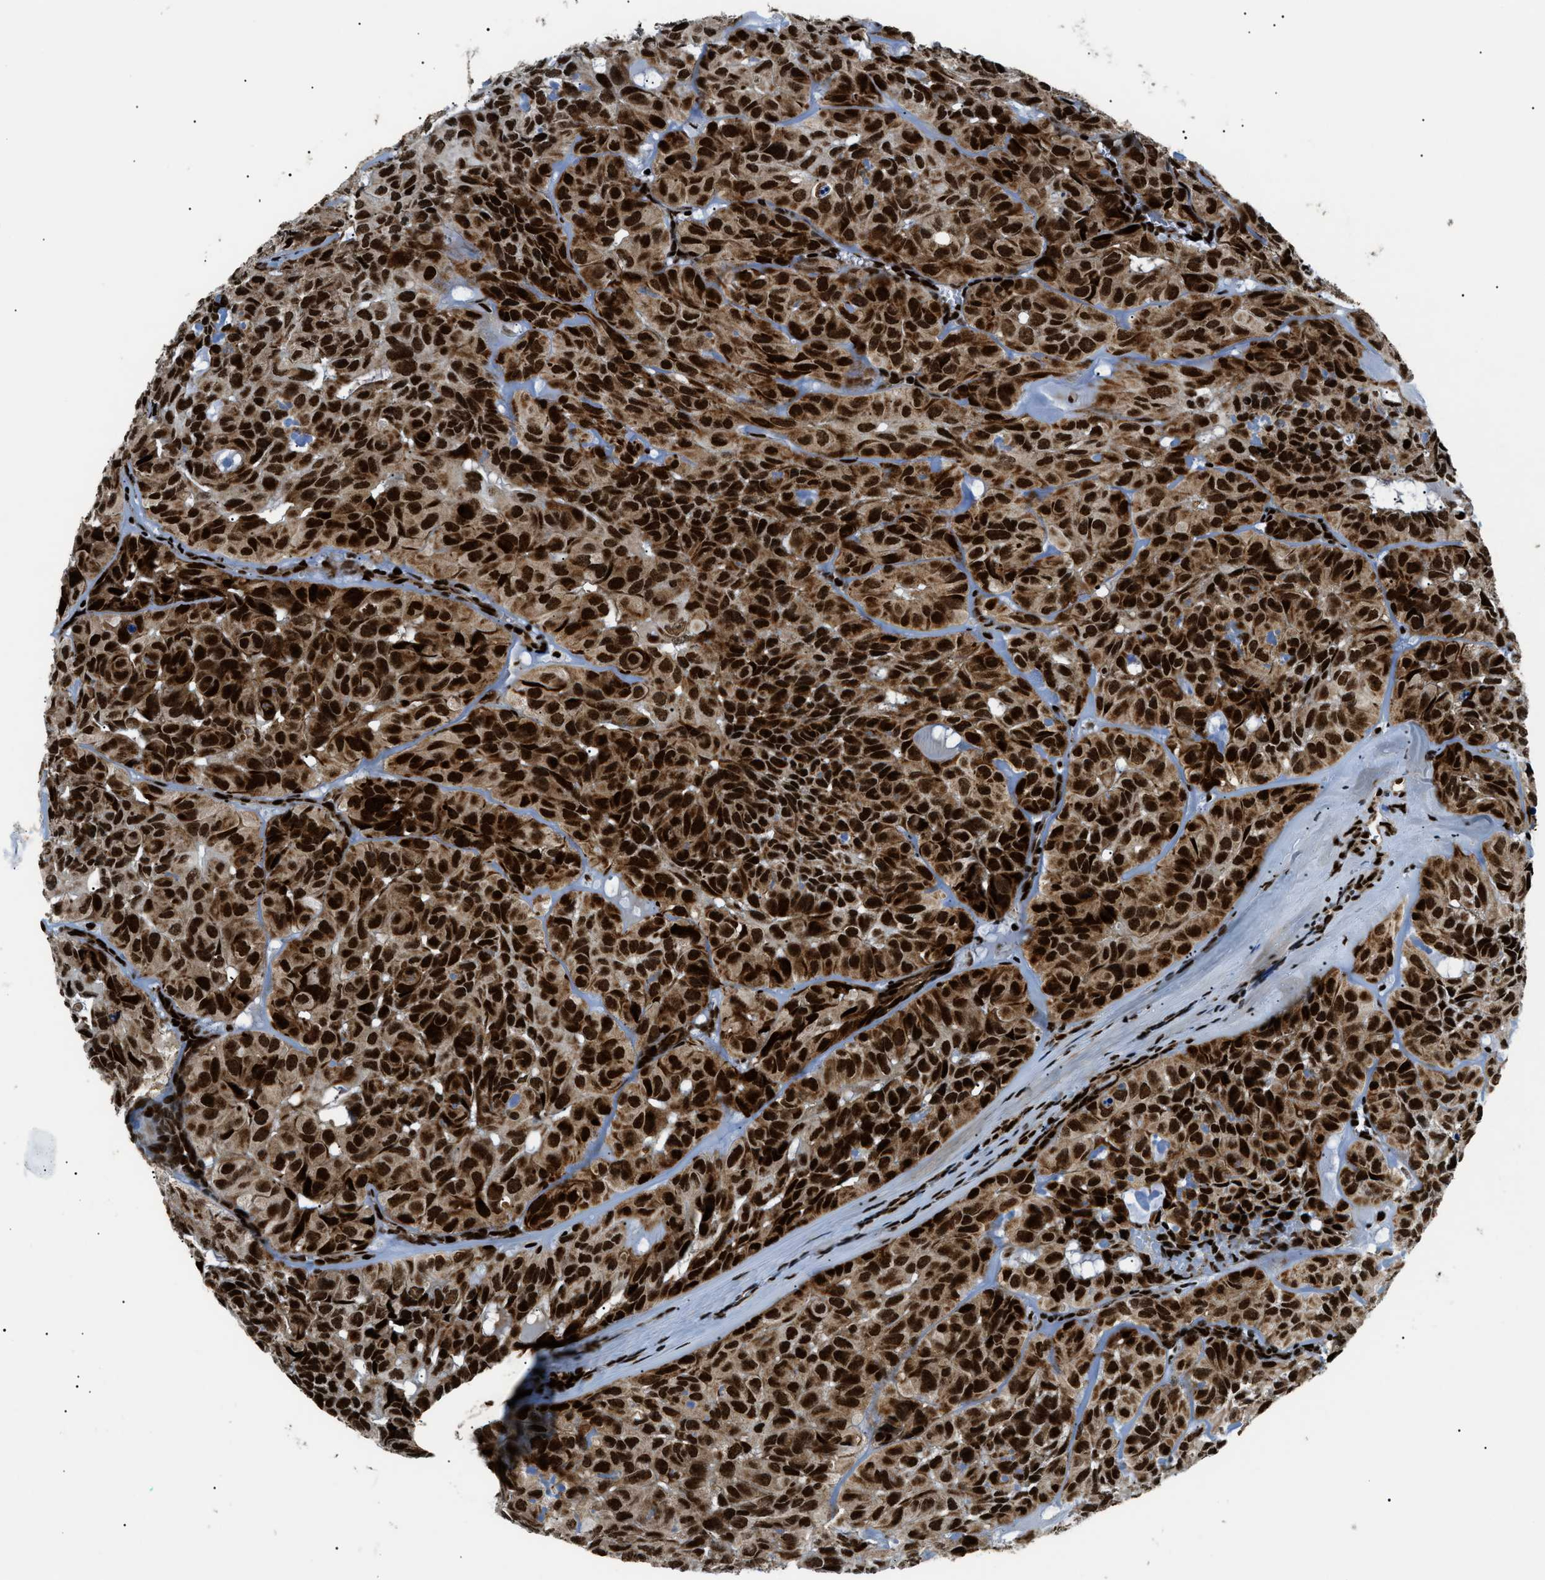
{"staining": {"intensity": "strong", "quantity": ">75%", "location": "cytoplasmic/membranous,nuclear"}, "tissue": "head and neck cancer", "cell_type": "Tumor cells", "image_type": "cancer", "snomed": [{"axis": "morphology", "description": "Adenocarcinoma, NOS"}, {"axis": "topography", "description": "Salivary gland, NOS"}, {"axis": "topography", "description": "Head-Neck"}], "caption": "Head and neck cancer was stained to show a protein in brown. There is high levels of strong cytoplasmic/membranous and nuclear positivity in about >75% of tumor cells.", "gene": "HNRNPK", "patient": {"sex": "female", "age": 76}}